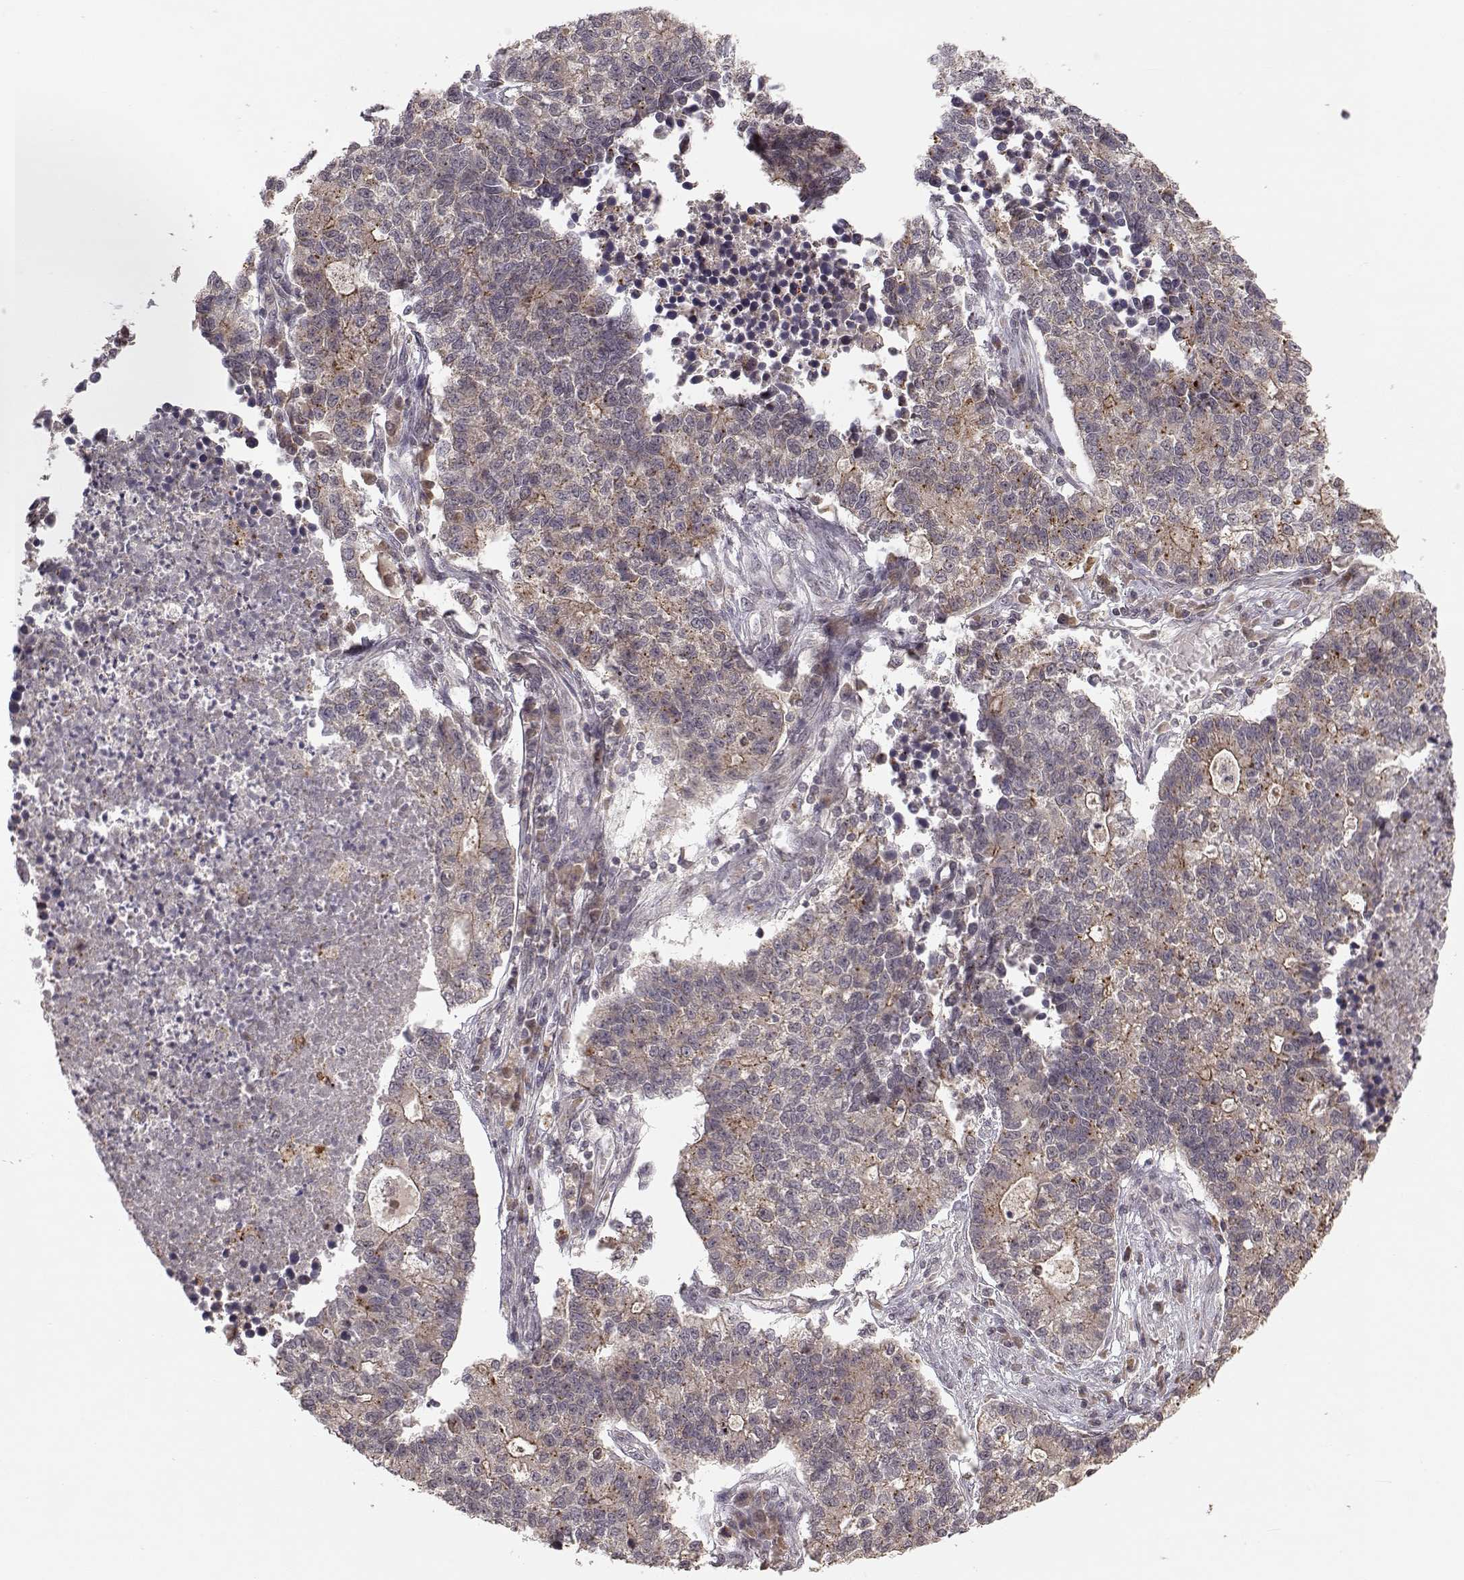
{"staining": {"intensity": "moderate", "quantity": "<25%", "location": "cytoplasmic/membranous"}, "tissue": "lung cancer", "cell_type": "Tumor cells", "image_type": "cancer", "snomed": [{"axis": "morphology", "description": "Adenocarcinoma, NOS"}, {"axis": "topography", "description": "Lung"}], "caption": "IHC staining of lung cancer, which shows low levels of moderate cytoplasmic/membranous expression in approximately <25% of tumor cells indicating moderate cytoplasmic/membranous protein positivity. The staining was performed using DAB (3,3'-diaminobenzidine) (brown) for protein detection and nuclei were counterstained in hematoxylin (blue).", "gene": "PLEKHG3", "patient": {"sex": "male", "age": 57}}